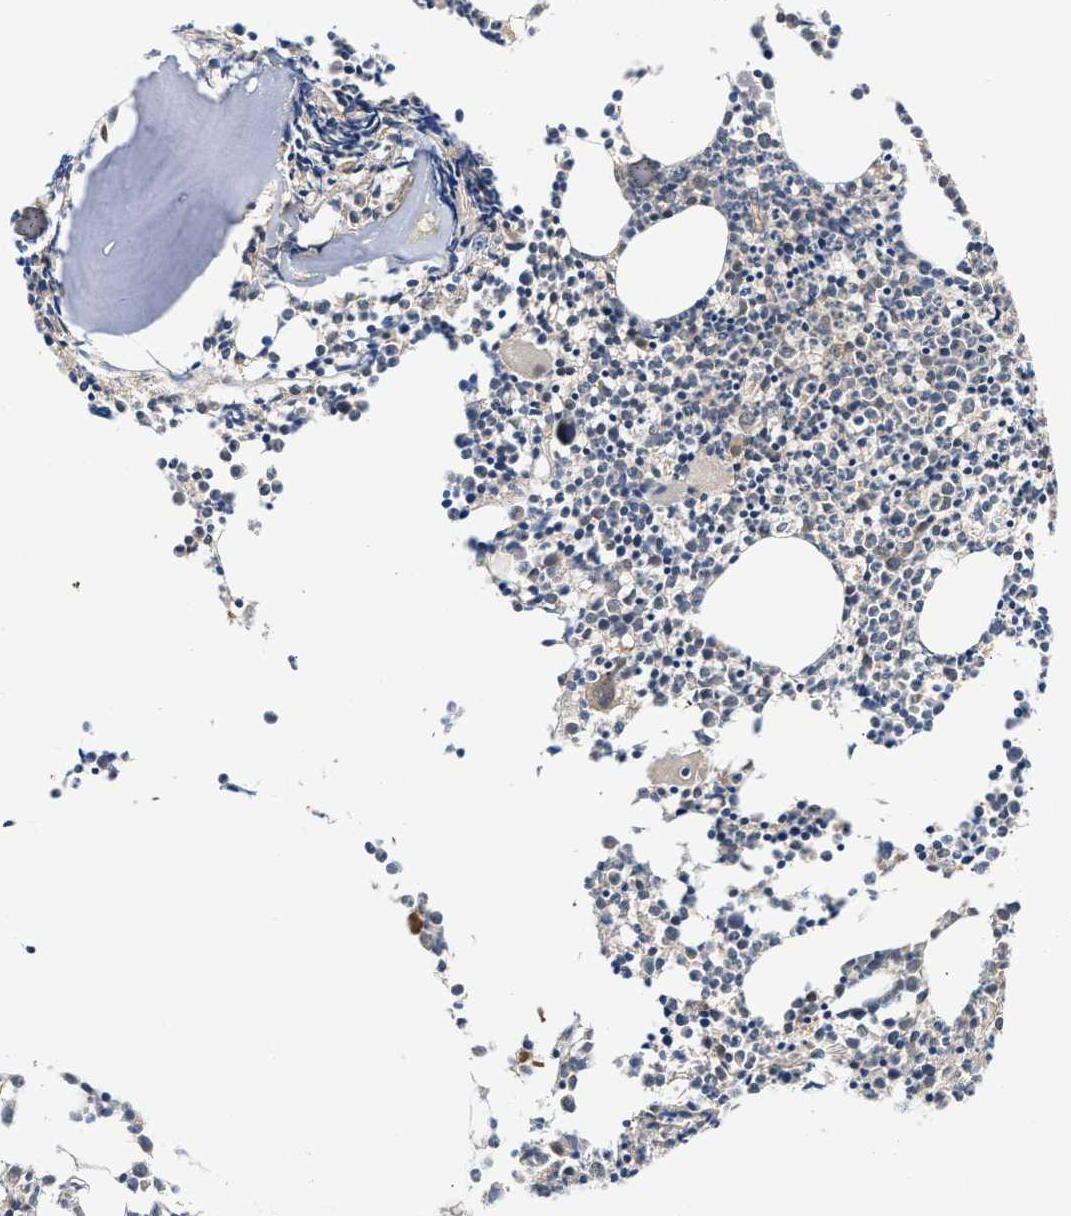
{"staining": {"intensity": "moderate", "quantity": "25%-75%", "location": "cytoplasmic/membranous,nuclear"}, "tissue": "bone marrow", "cell_type": "Hematopoietic cells", "image_type": "normal", "snomed": [{"axis": "morphology", "description": "Normal tissue, NOS"}, {"axis": "morphology", "description": "Inflammation, NOS"}, {"axis": "topography", "description": "Bone marrow"}], "caption": "Immunohistochemistry photomicrograph of benign bone marrow: bone marrow stained using immunohistochemistry shows medium levels of moderate protein expression localized specifically in the cytoplasmic/membranous,nuclear of hematopoietic cells, appearing as a cytoplasmic/membranous,nuclear brown color.", "gene": "SCAI", "patient": {"sex": "female", "age": 53}}